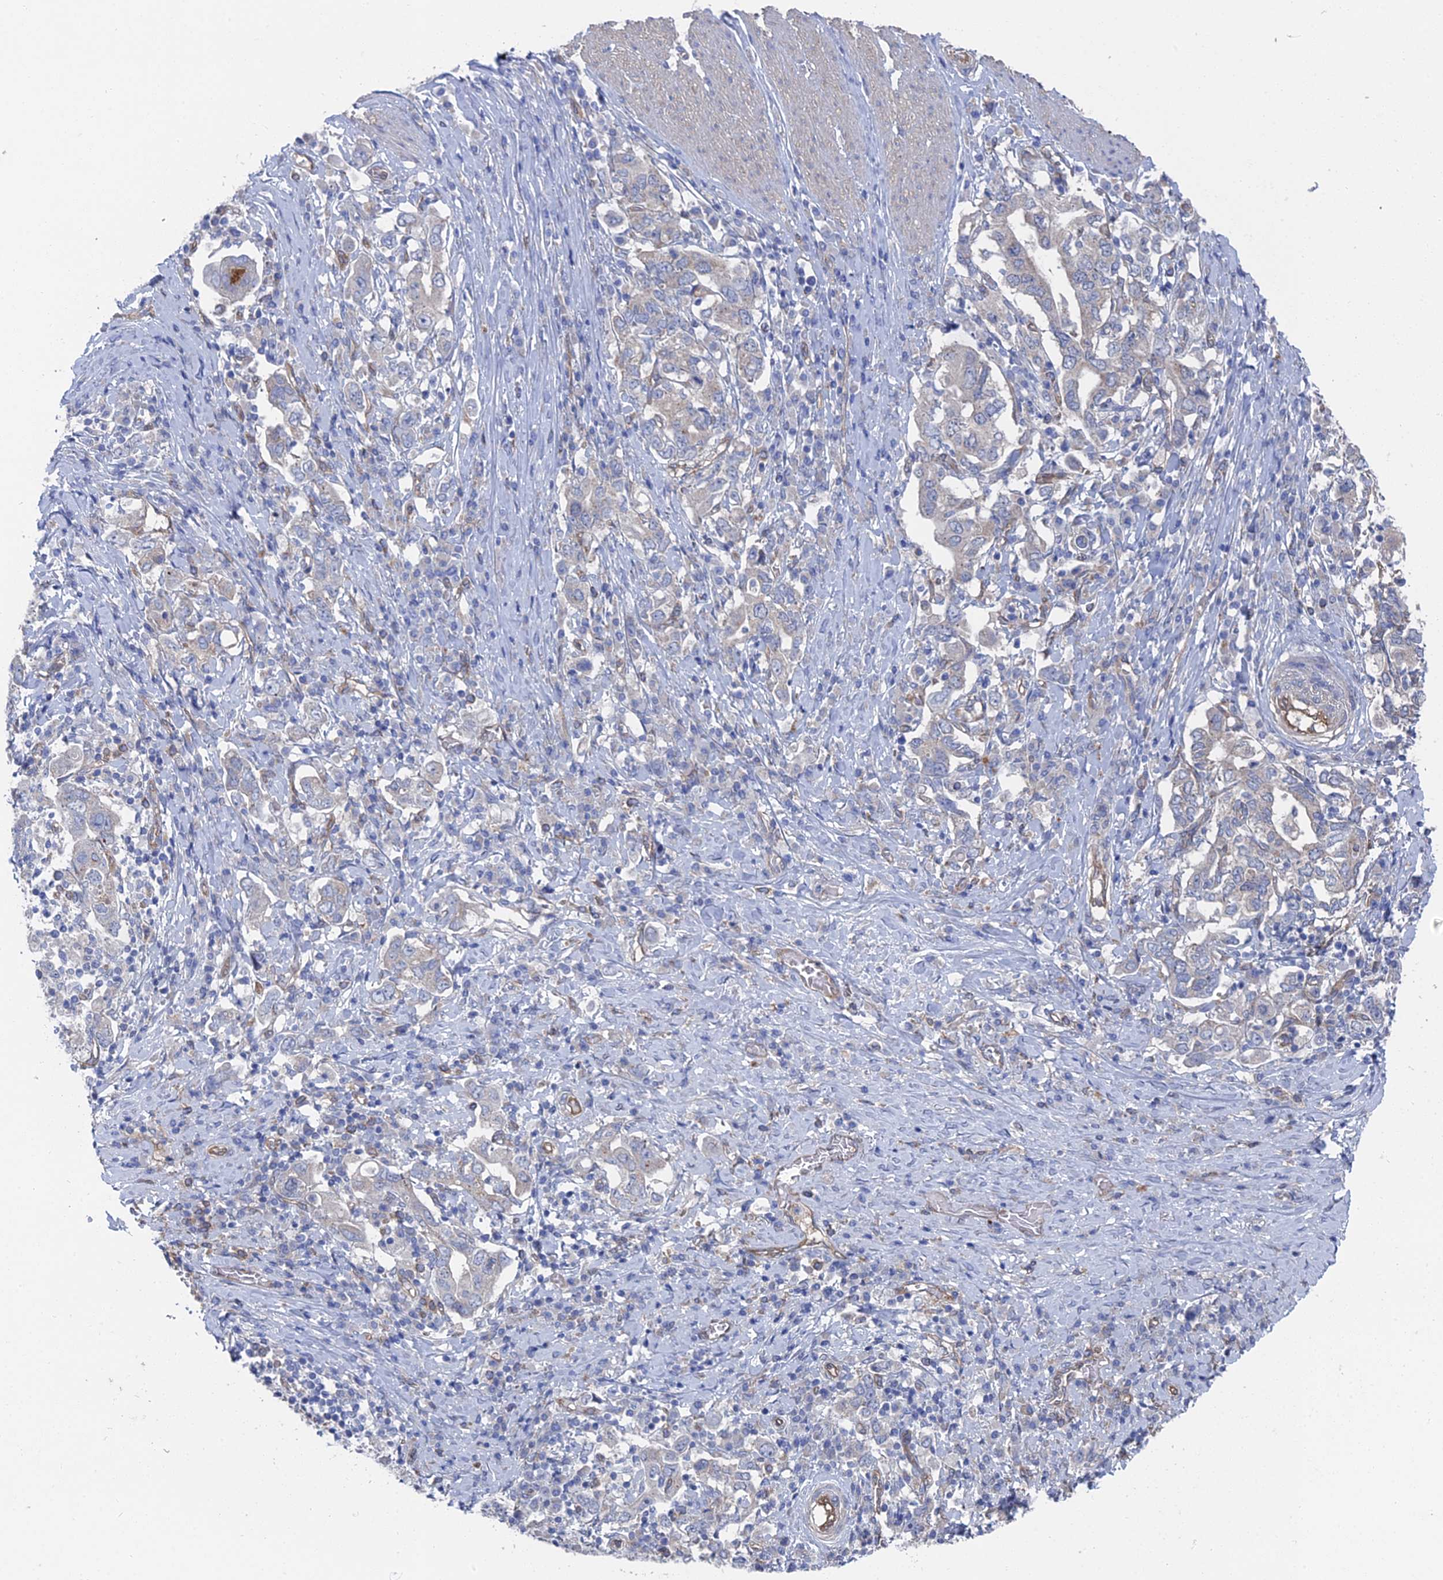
{"staining": {"intensity": "weak", "quantity": "<25%", "location": "cytoplasmic/membranous"}, "tissue": "stomach cancer", "cell_type": "Tumor cells", "image_type": "cancer", "snomed": [{"axis": "morphology", "description": "Adenocarcinoma, NOS"}, {"axis": "topography", "description": "Stomach, upper"}, {"axis": "topography", "description": "Stomach"}], "caption": "Stomach adenocarcinoma was stained to show a protein in brown. There is no significant expression in tumor cells. (Brightfield microscopy of DAB immunohistochemistry (IHC) at high magnification).", "gene": "ARAP3", "patient": {"sex": "male", "age": 62}}